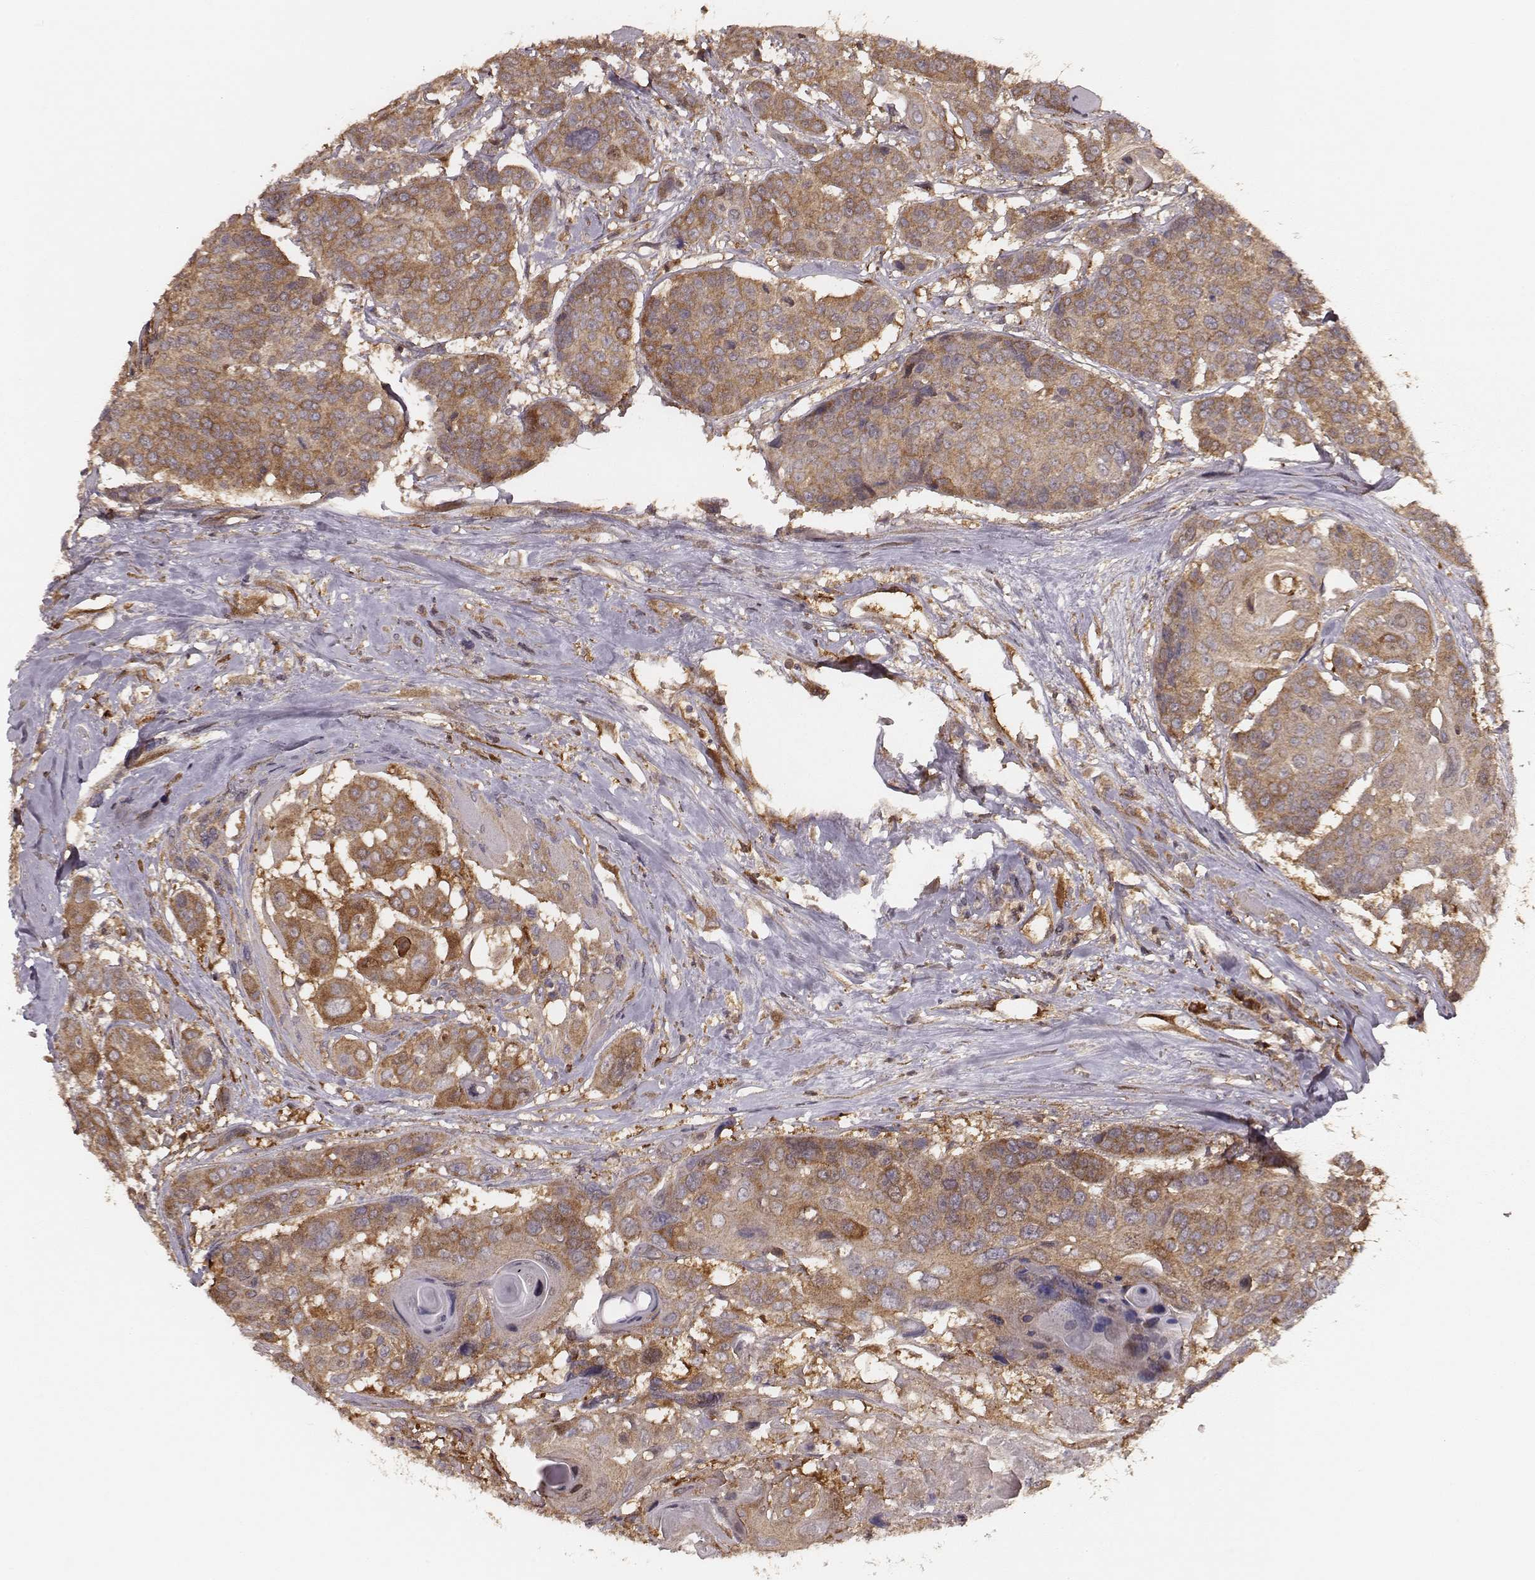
{"staining": {"intensity": "moderate", "quantity": ">75%", "location": "cytoplasmic/membranous"}, "tissue": "head and neck cancer", "cell_type": "Tumor cells", "image_type": "cancer", "snomed": [{"axis": "morphology", "description": "Squamous cell carcinoma, NOS"}, {"axis": "topography", "description": "Oral tissue"}, {"axis": "topography", "description": "Head-Neck"}], "caption": "Squamous cell carcinoma (head and neck) stained for a protein (brown) demonstrates moderate cytoplasmic/membranous positive expression in about >75% of tumor cells.", "gene": "CARS1", "patient": {"sex": "male", "age": 56}}